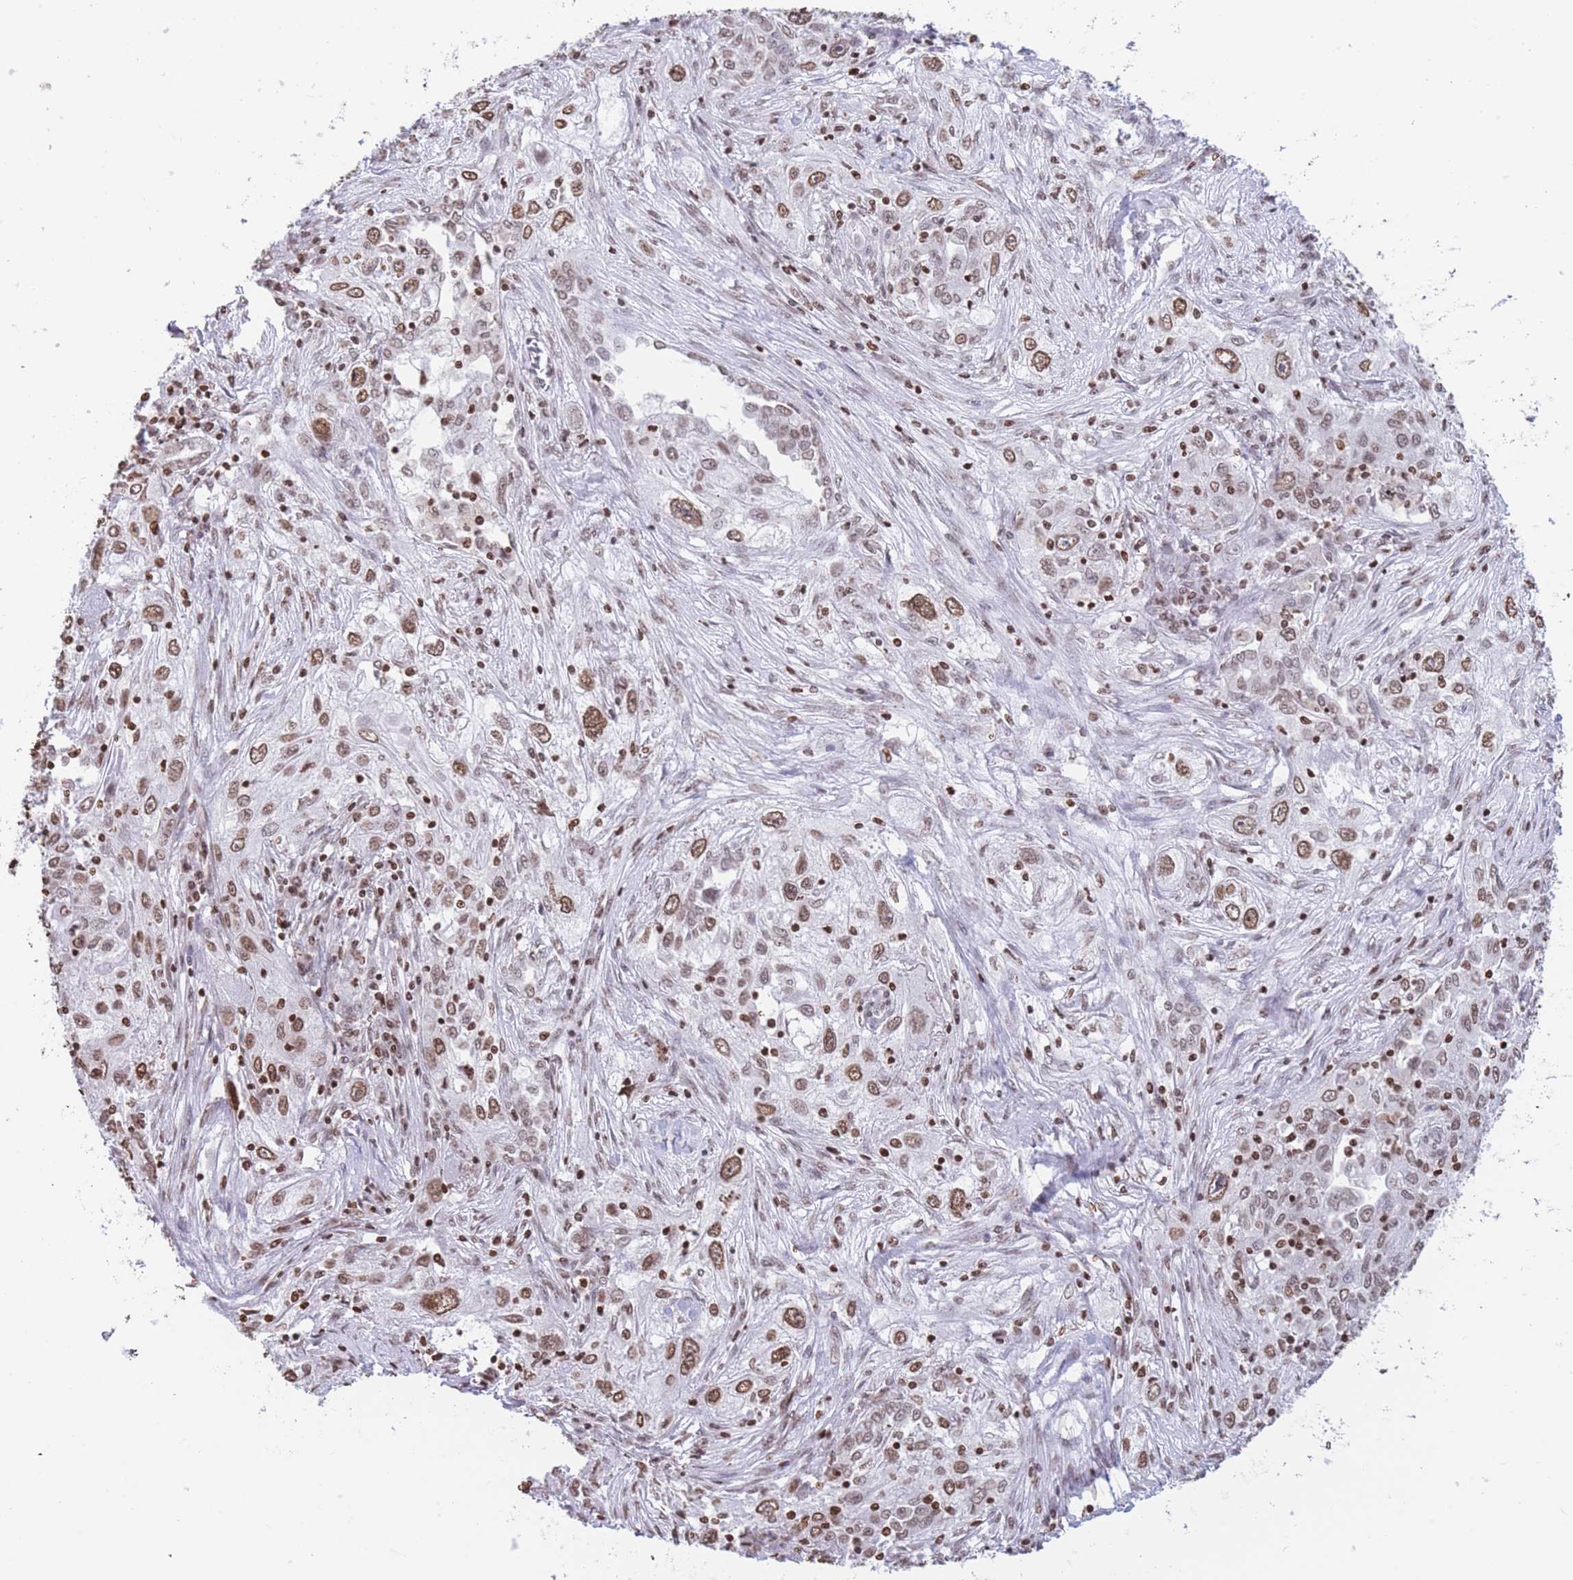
{"staining": {"intensity": "moderate", "quantity": ">75%", "location": "nuclear"}, "tissue": "lung cancer", "cell_type": "Tumor cells", "image_type": "cancer", "snomed": [{"axis": "morphology", "description": "Squamous cell carcinoma, NOS"}, {"axis": "topography", "description": "Lung"}], "caption": "Moderate nuclear protein staining is present in approximately >75% of tumor cells in lung cancer (squamous cell carcinoma). (Brightfield microscopy of DAB IHC at high magnification).", "gene": "H2BC11", "patient": {"sex": "female", "age": 69}}